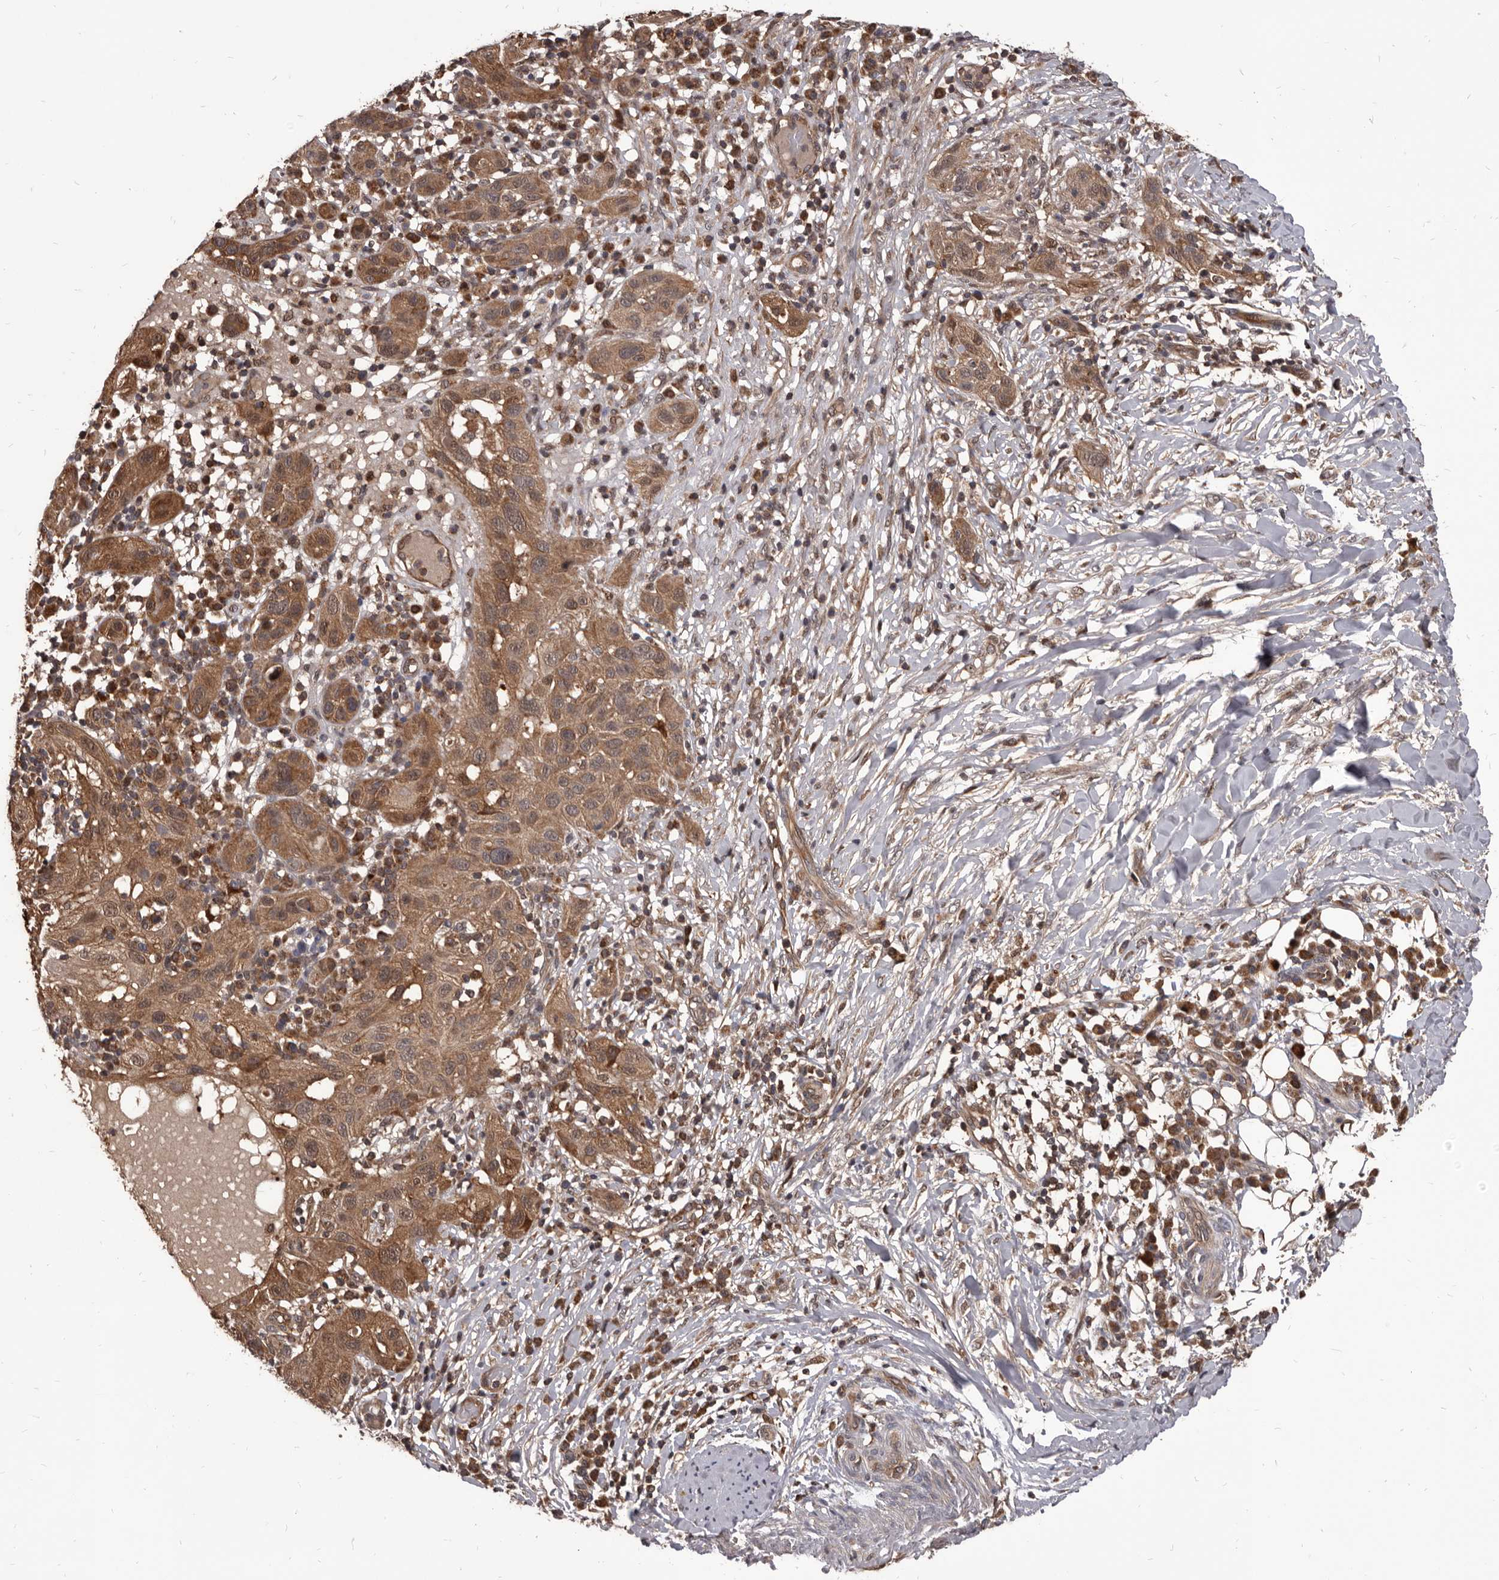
{"staining": {"intensity": "moderate", "quantity": ">75%", "location": "cytoplasmic/membranous"}, "tissue": "skin cancer", "cell_type": "Tumor cells", "image_type": "cancer", "snomed": [{"axis": "morphology", "description": "Normal tissue, NOS"}, {"axis": "morphology", "description": "Squamous cell carcinoma, NOS"}, {"axis": "topography", "description": "Skin"}], "caption": "Tumor cells reveal medium levels of moderate cytoplasmic/membranous staining in approximately >75% of cells in human skin cancer.", "gene": "MAP3K14", "patient": {"sex": "female", "age": 96}}